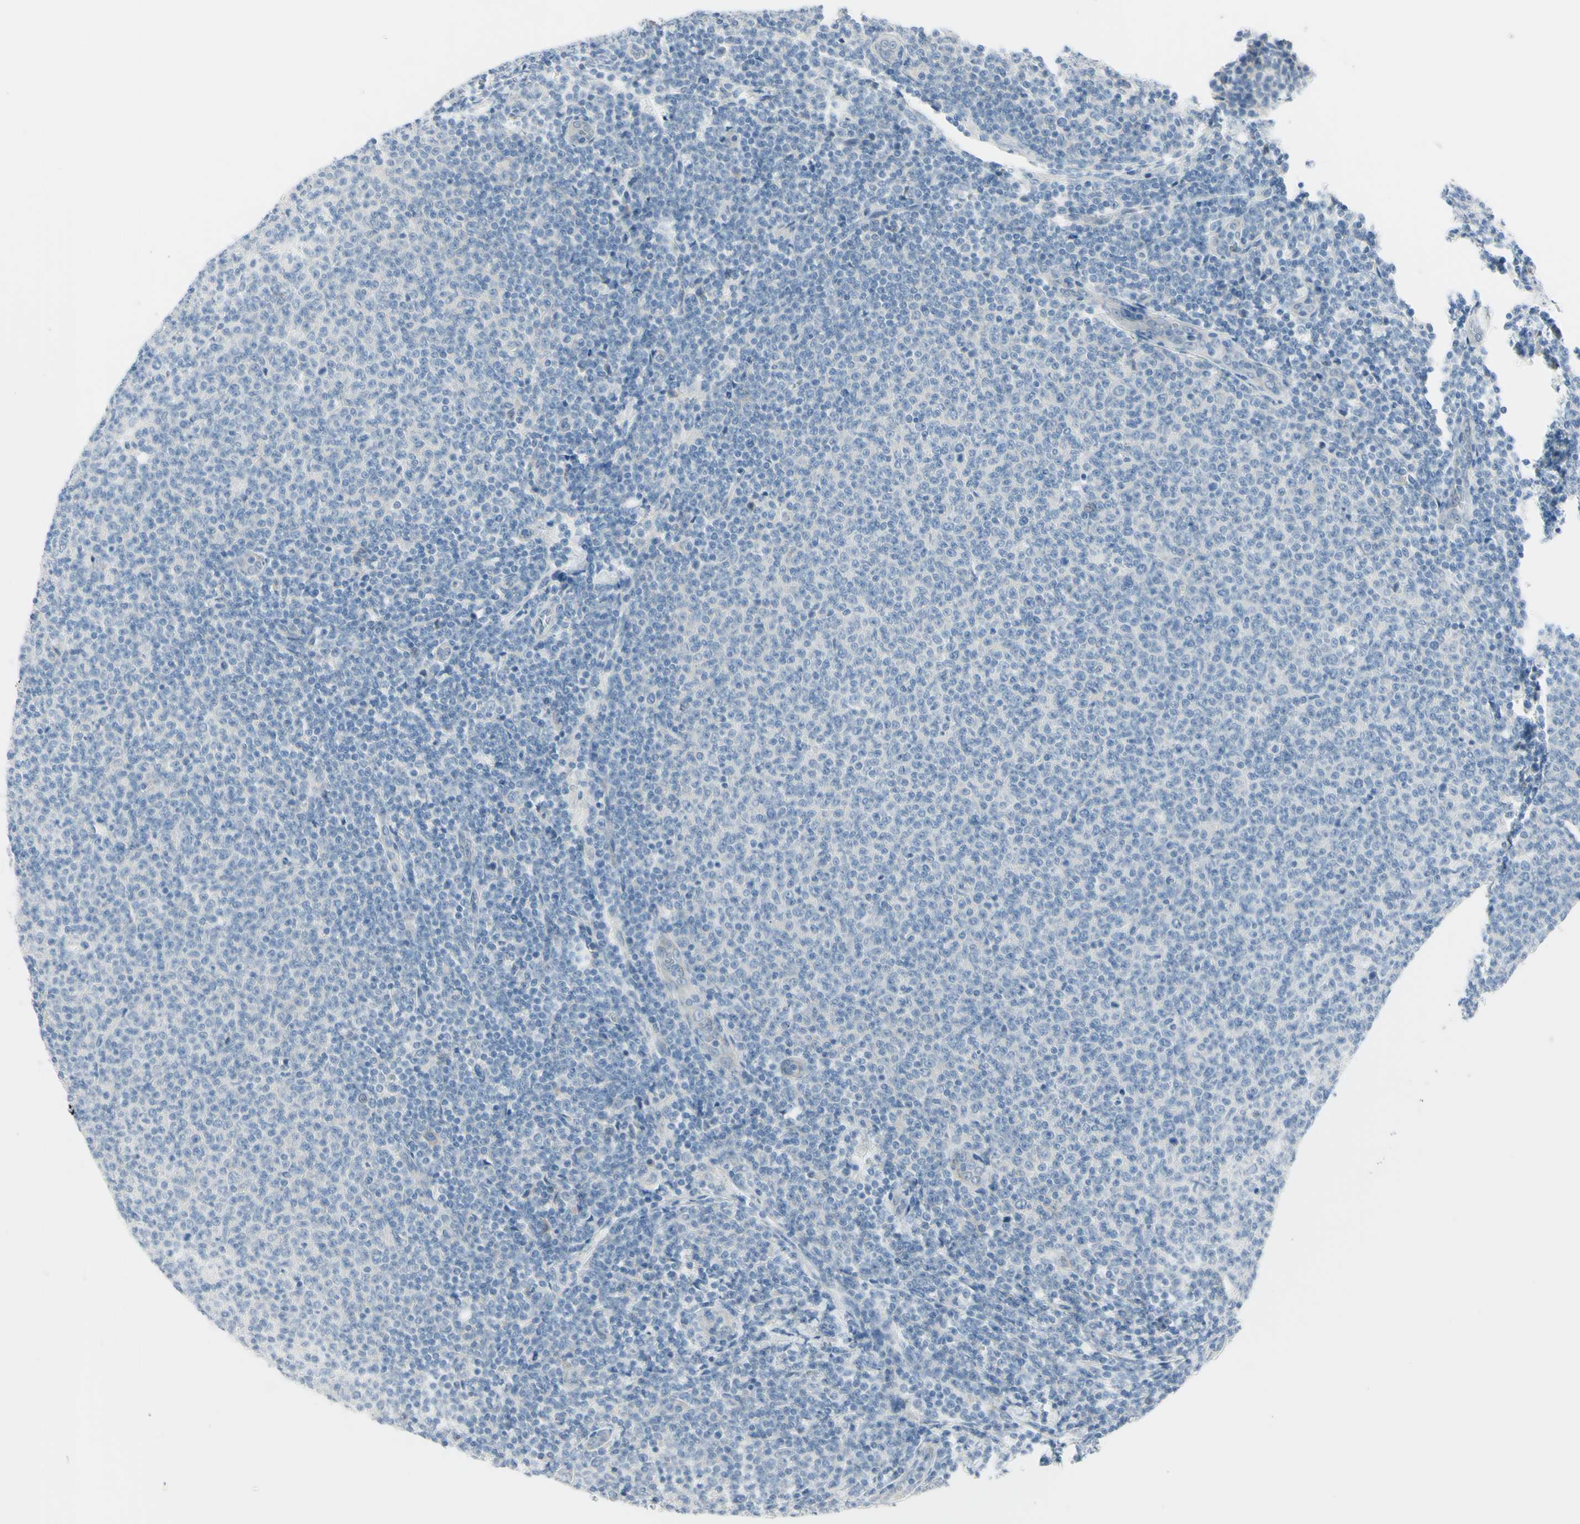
{"staining": {"intensity": "negative", "quantity": "none", "location": "none"}, "tissue": "lymphoma", "cell_type": "Tumor cells", "image_type": "cancer", "snomed": [{"axis": "morphology", "description": "Malignant lymphoma, non-Hodgkin's type, Low grade"}, {"axis": "topography", "description": "Lymph node"}], "caption": "Image shows no protein staining in tumor cells of lymphoma tissue. (Immunohistochemistry, brightfield microscopy, high magnification).", "gene": "ASB9", "patient": {"sex": "male", "age": 66}}